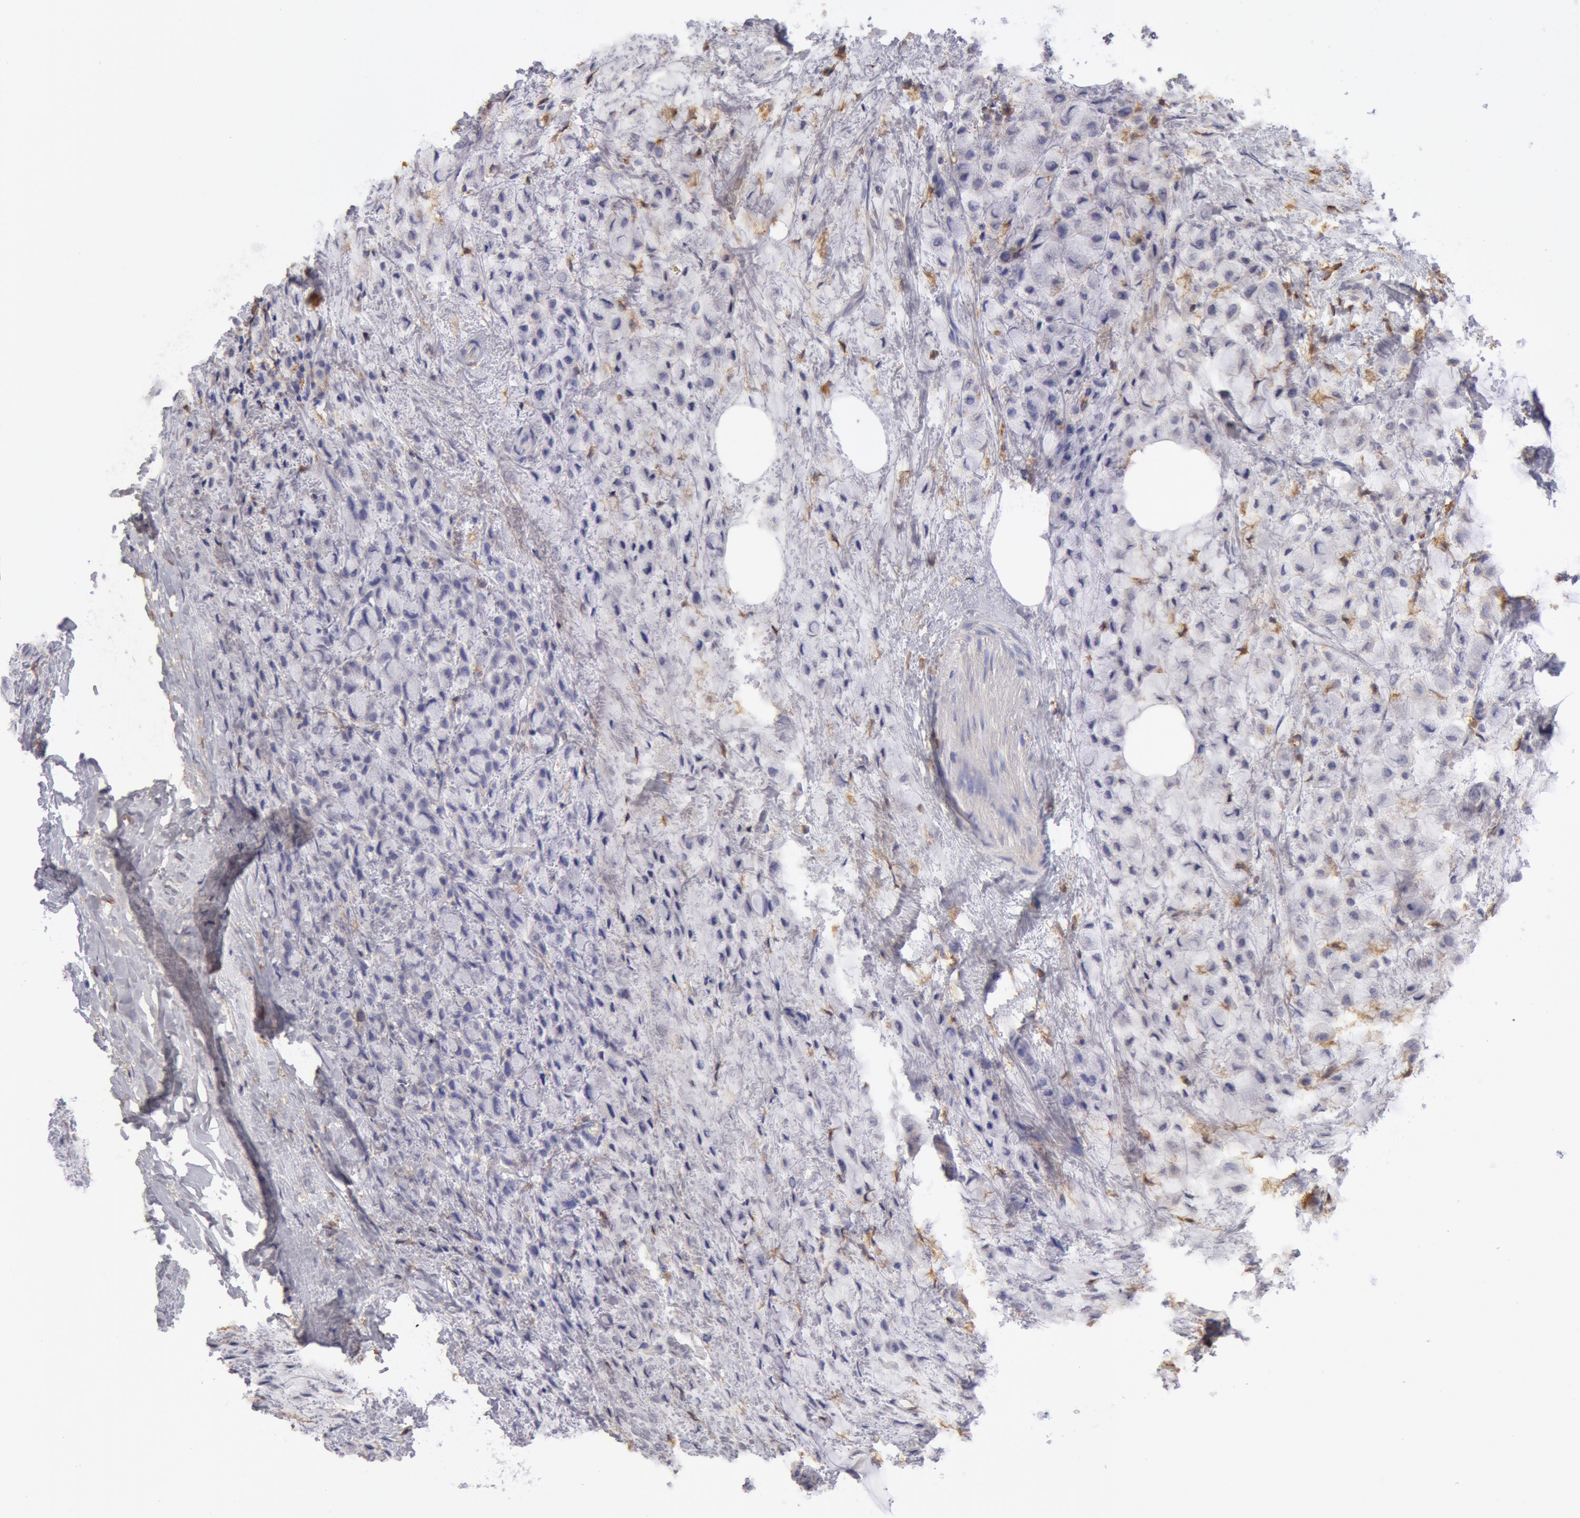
{"staining": {"intensity": "negative", "quantity": "none", "location": "none"}, "tissue": "breast cancer", "cell_type": "Tumor cells", "image_type": "cancer", "snomed": [{"axis": "morphology", "description": "Lobular carcinoma"}, {"axis": "topography", "description": "Breast"}], "caption": "This histopathology image is of breast cancer stained with immunohistochemistry (IHC) to label a protein in brown with the nuclei are counter-stained blue. There is no staining in tumor cells.", "gene": "SYK", "patient": {"sex": "female", "age": 85}}